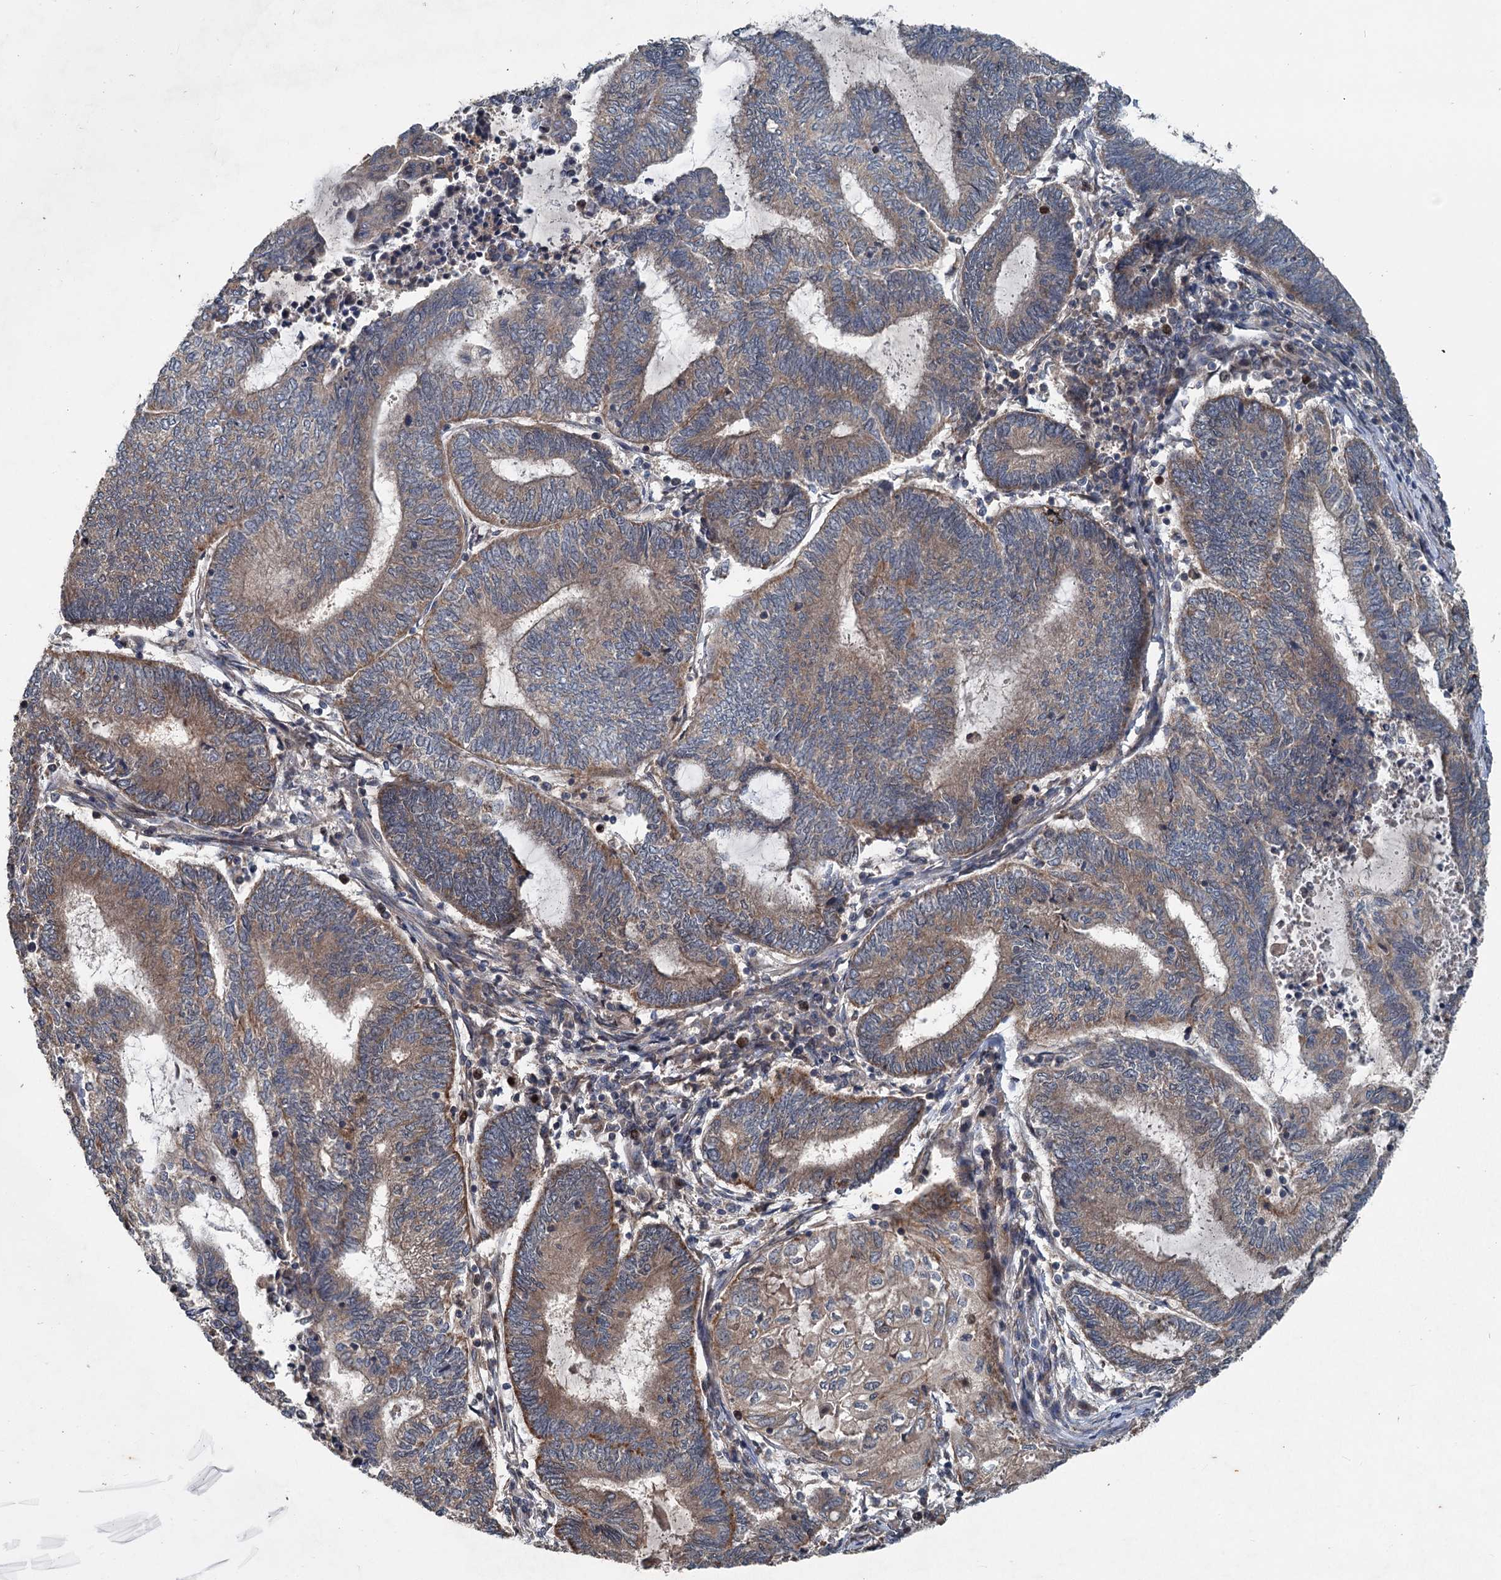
{"staining": {"intensity": "moderate", "quantity": ">75%", "location": "cytoplasmic/membranous"}, "tissue": "endometrial cancer", "cell_type": "Tumor cells", "image_type": "cancer", "snomed": [{"axis": "morphology", "description": "Adenocarcinoma, NOS"}, {"axis": "topography", "description": "Uterus"}, {"axis": "topography", "description": "Endometrium"}], "caption": "High-power microscopy captured an IHC image of endometrial adenocarcinoma, revealing moderate cytoplasmic/membranous staining in approximately >75% of tumor cells. Immunohistochemistry stains the protein of interest in brown and the nuclei are stained blue.", "gene": "TEDC1", "patient": {"sex": "female", "age": 70}}